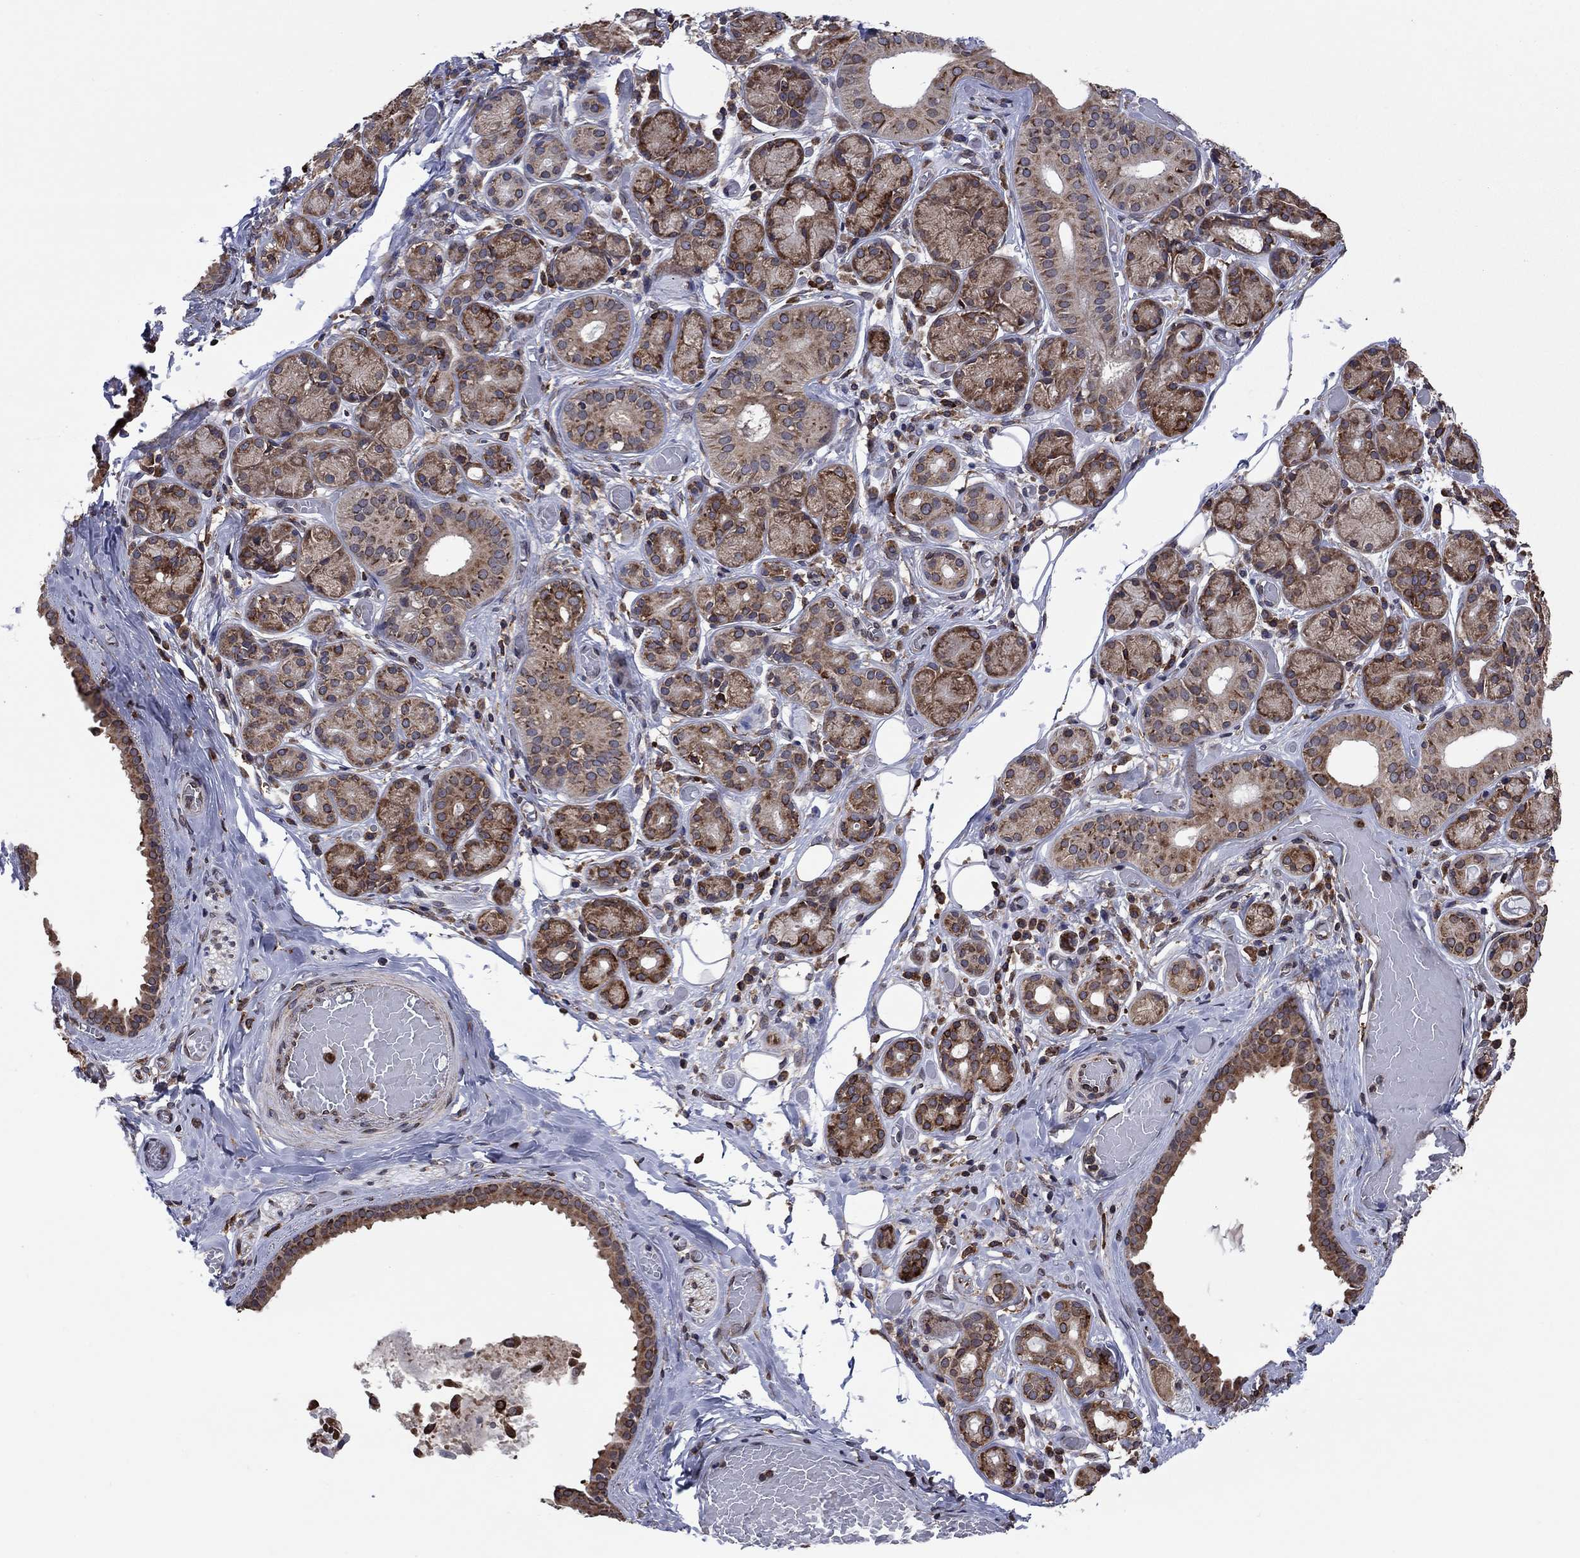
{"staining": {"intensity": "moderate", "quantity": ">75%", "location": "cytoplasmic/membranous"}, "tissue": "salivary gland", "cell_type": "Glandular cells", "image_type": "normal", "snomed": [{"axis": "morphology", "description": "Normal tissue, NOS"}, {"axis": "topography", "description": "Salivary gland"}, {"axis": "topography", "description": "Peripheral nerve tissue"}], "caption": "An image showing moderate cytoplasmic/membranous staining in approximately >75% of glandular cells in benign salivary gland, as visualized by brown immunohistochemical staining.", "gene": "YBX1", "patient": {"sex": "male", "age": 71}}